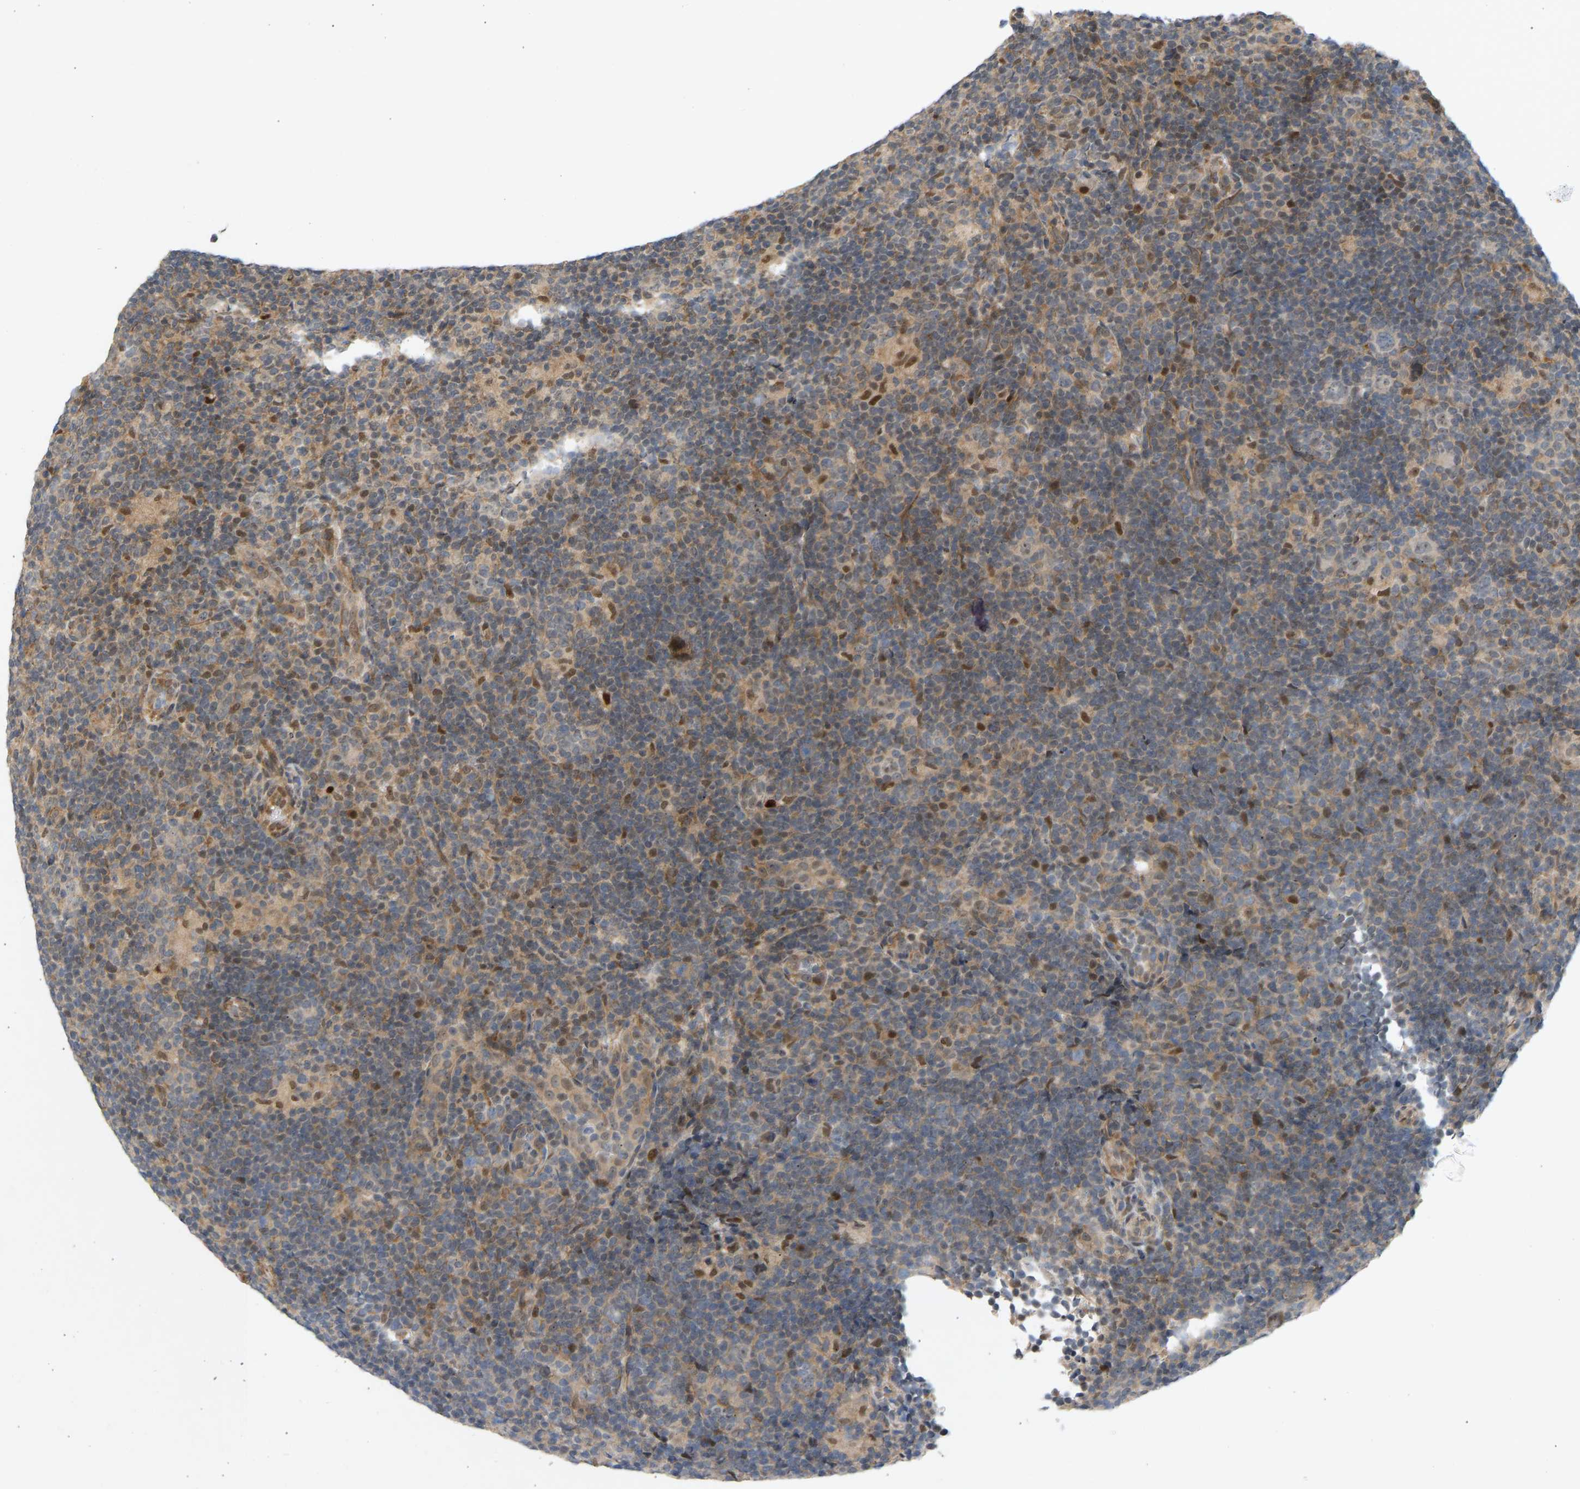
{"staining": {"intensity": "weak", "quantity": "<25%", "location": "cytoplasmic/membranous,nuclear"}, "tissue": "lymphoma", "cell_type": "Tumor cells", "image_type": "cancer", "snomed": [{"axis": "morphology", "description": "Hodgkin's disease, NOS"}, {"axis": "topography", "description": "Lymph node"}], "caption": "Hodgkin's disease stained for a protein using immunohistochemistry (IHC) shows no positivity tumor cells.", "gene": "BAG1", "patient": {"sex": "female", "age": 57}}